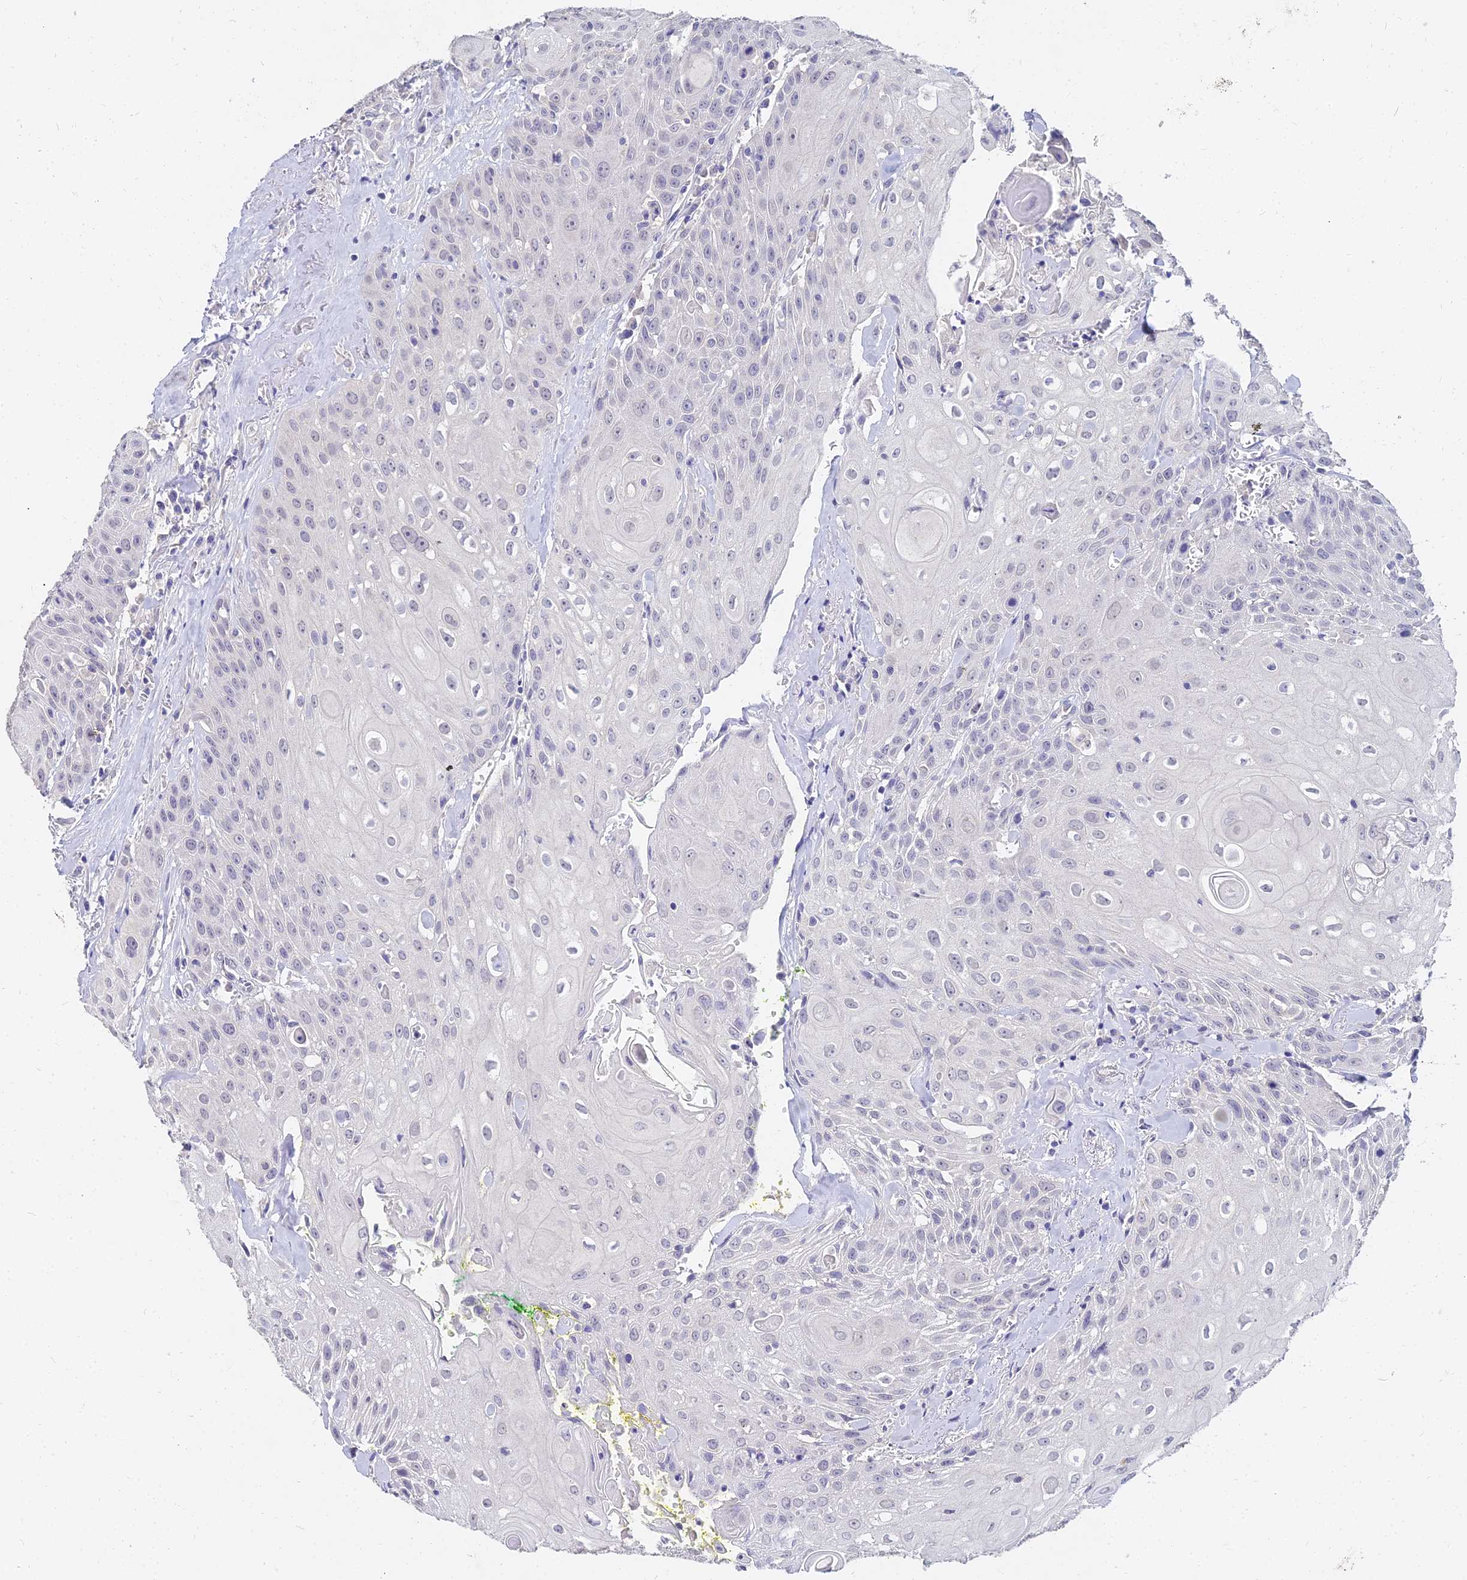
{"staining": {"intensity": "negative", "quantity": "none", "location": "none"}, "tissue": "head and neck cancer", "cell_type": "Tumor cells", "image_type": "cancer", "snomed": [{"axis": "morphology", "description": "Squamous cell carcinoma, NOS"}, {"axis": "topography", "description": "Oral tissue"}, {"axis": "topography", "description": "Head-Neck"}], "caption": "Tumor cells show no significant expression in head and neck squamous cell carcinoma.", "gene": "NPY", "patient": {"sex": "female", "age": 82}}